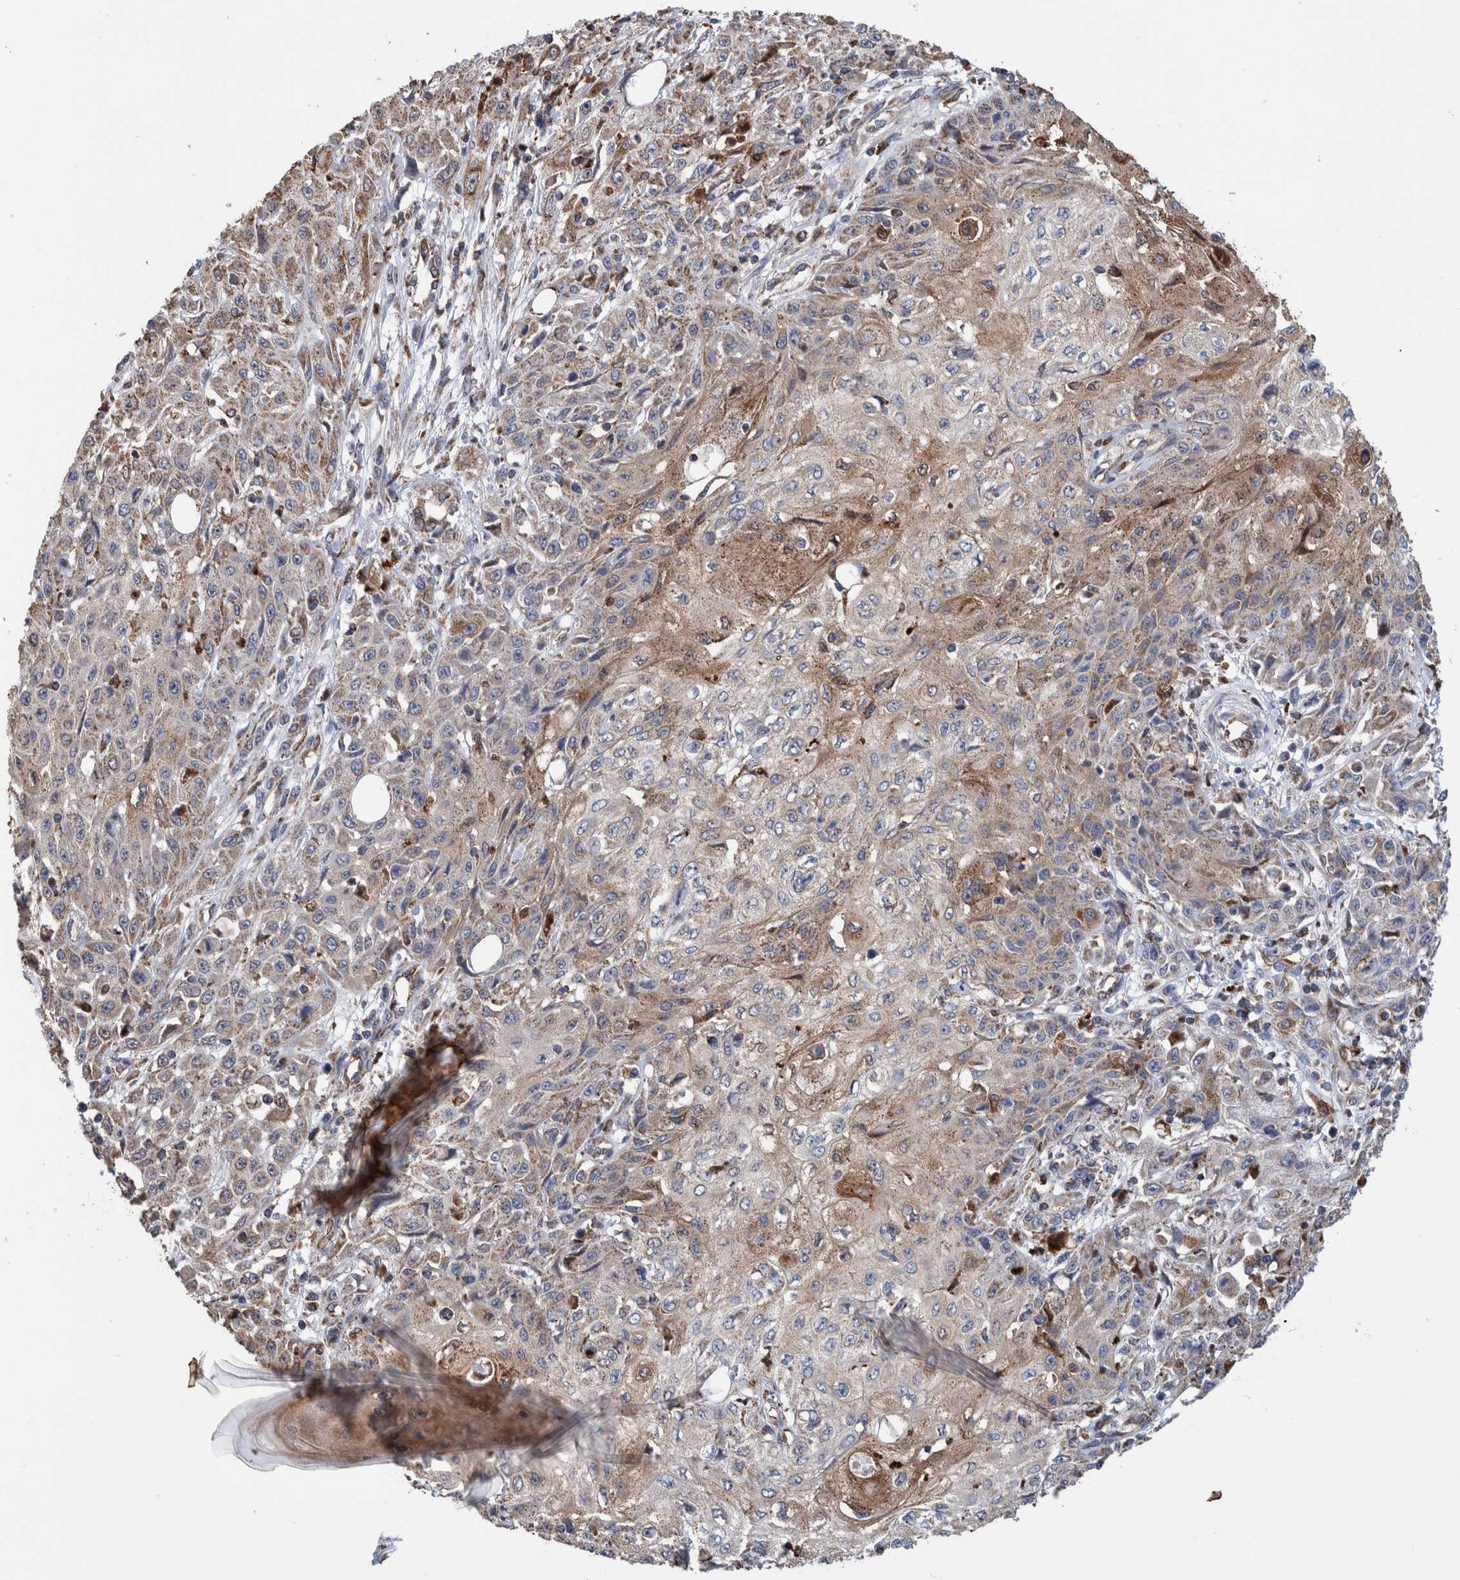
{"staining": {"intensity": "weak", "quantity": "<25%", "location": "cytoplasmic/membranous"}, "tissue": "skin cancer", "cell_type": "Tumor cells", "image_type": "cancer", "snomed": [{"axis": "morphology", "description": "Squamous cell carcinoma, NOS"}, {"axis": "morphology", "description": "Squamous cell carcinoma, metastatic, NOS"}, {"axis": "topography", "description": "Skin"}, {"axis": "topography", "description": "Lymph node"}], "caption": "Tumor cells show no significant positivity in skin cancer (metastatic squamous cell carcinoma). Nuclei are stained in blue.", "gene": "DECR1", "patient": {"sex": "male", "age": 75}}